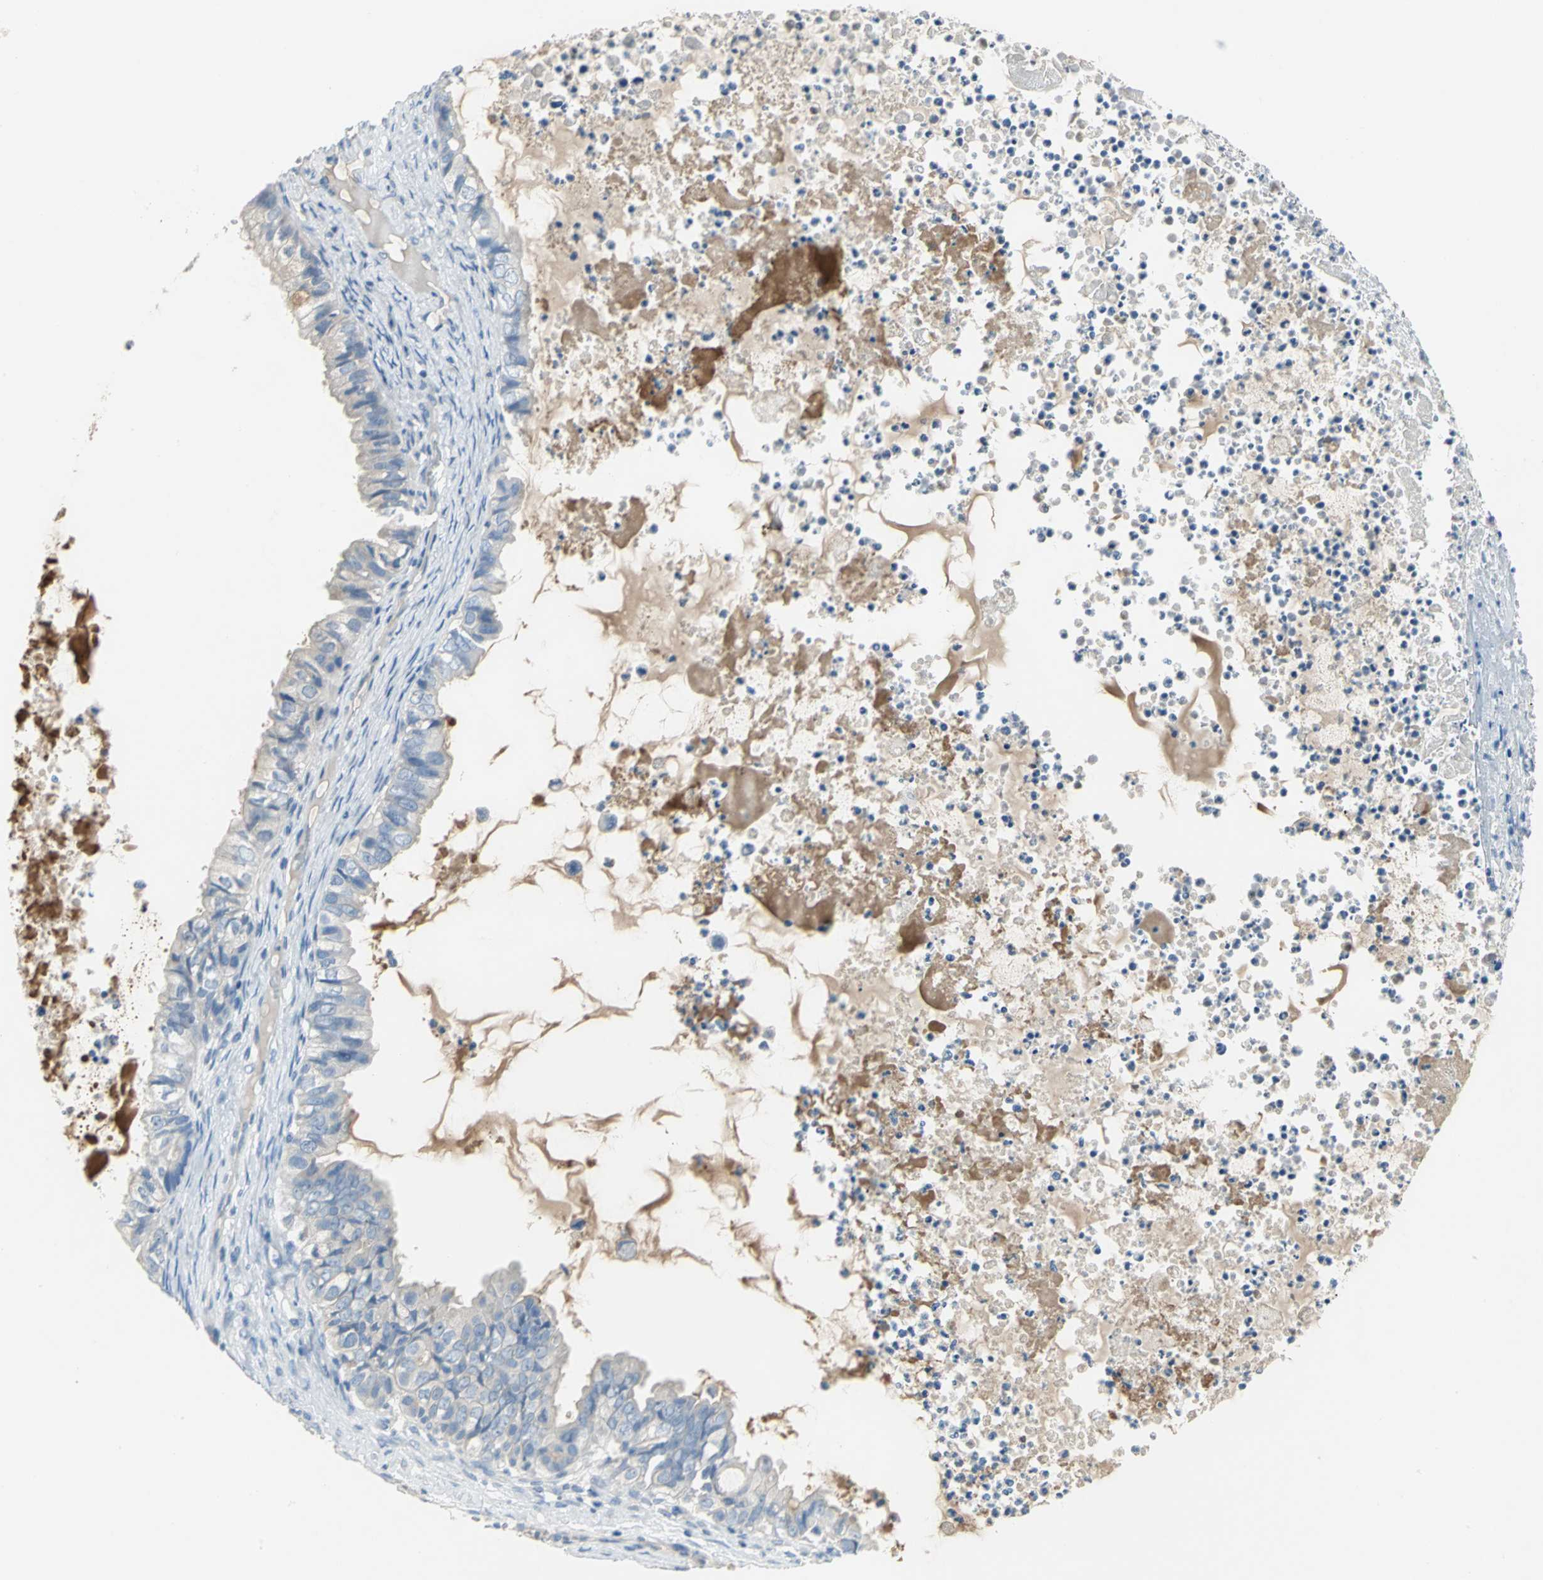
{"staining": {"intensity": "moderate", "quantity": ">75%", "location": "cytoplasmic/membranous"}, "tissue": "ovarian cancer", "cell_type": "Tumor cells", "image_type": "cancer", "snomed": [{"axis": "morphology", "description": "Cystadenocarcinoma, mucinous, NOS"}, {"axis": "topography", "description": "Ovary"}], "caption": "Protein expression analysis of human ovarian cancer reveals moderate cytoplasmic/membranous positivity in approximately >75% of tumor cells. The staining is performed using DAB (3,3'-diaminobenzidine) brown chromogen to label protein expression. The nuclei are counter-stained blue using hematoxylin.", "gene": "PTGDS", "patient": {"sex": "female", "age": 80}}